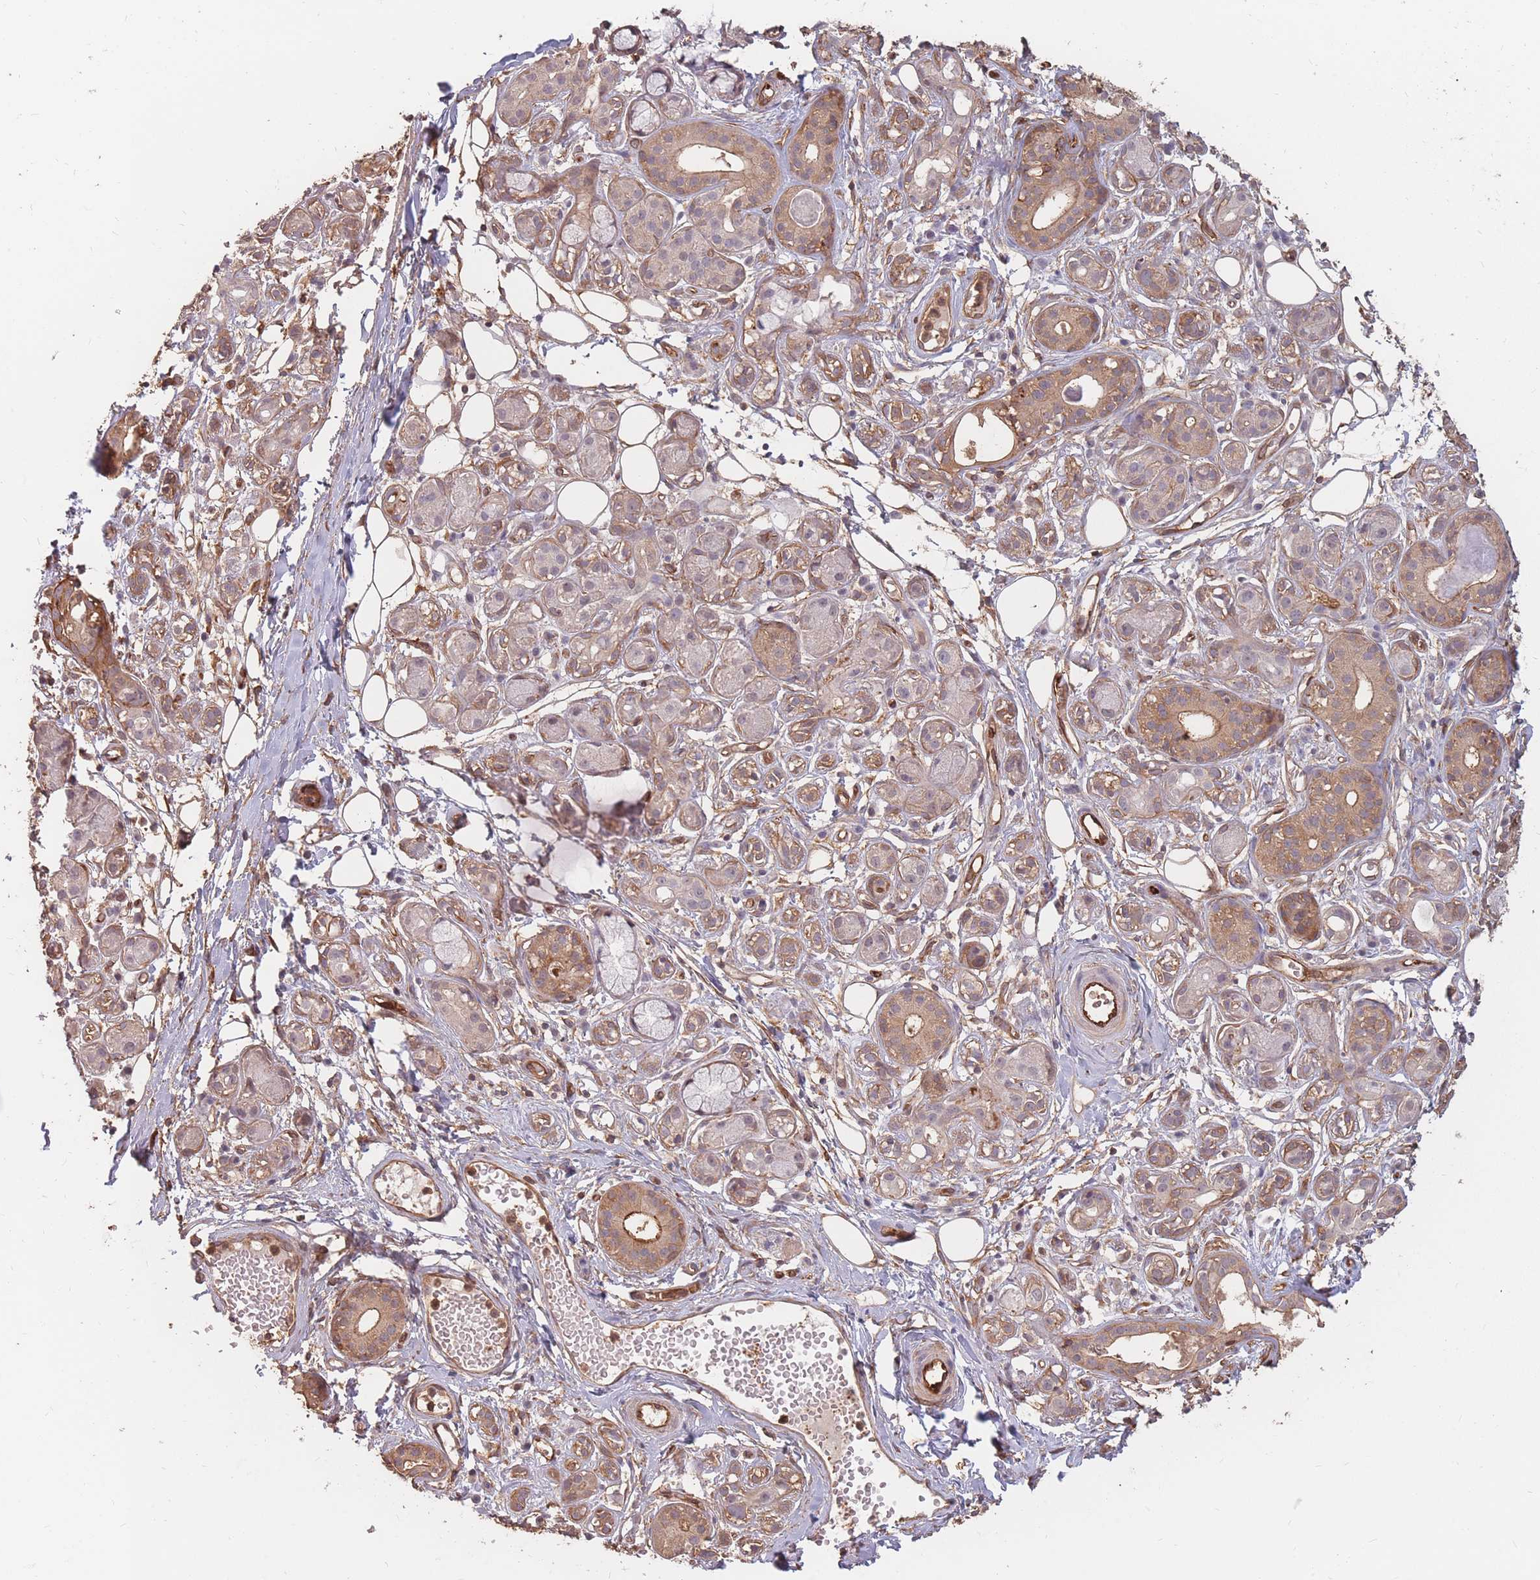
{"staining": {"intensity": "moderate", "quantity": "25%-75%", "location": "cytoplasmic/membranous"}, "tissue": "salivary gland", "cell_type": "Glandular cells", "image_type": "normal", "snomed": [{"axis": "morphology", "description": "Normal tissue, NOS"}, {"axis": "topography", "description": "Salivary gland"}], "caption": "Human salivary gland stained for a protein (brown) demonstrates moderate cytoplasmic/membranous positive staining in approximately 25%-75% of glandular cells.", "gene": "PLS3", "patient": {"sex": "male", "age": 54}}